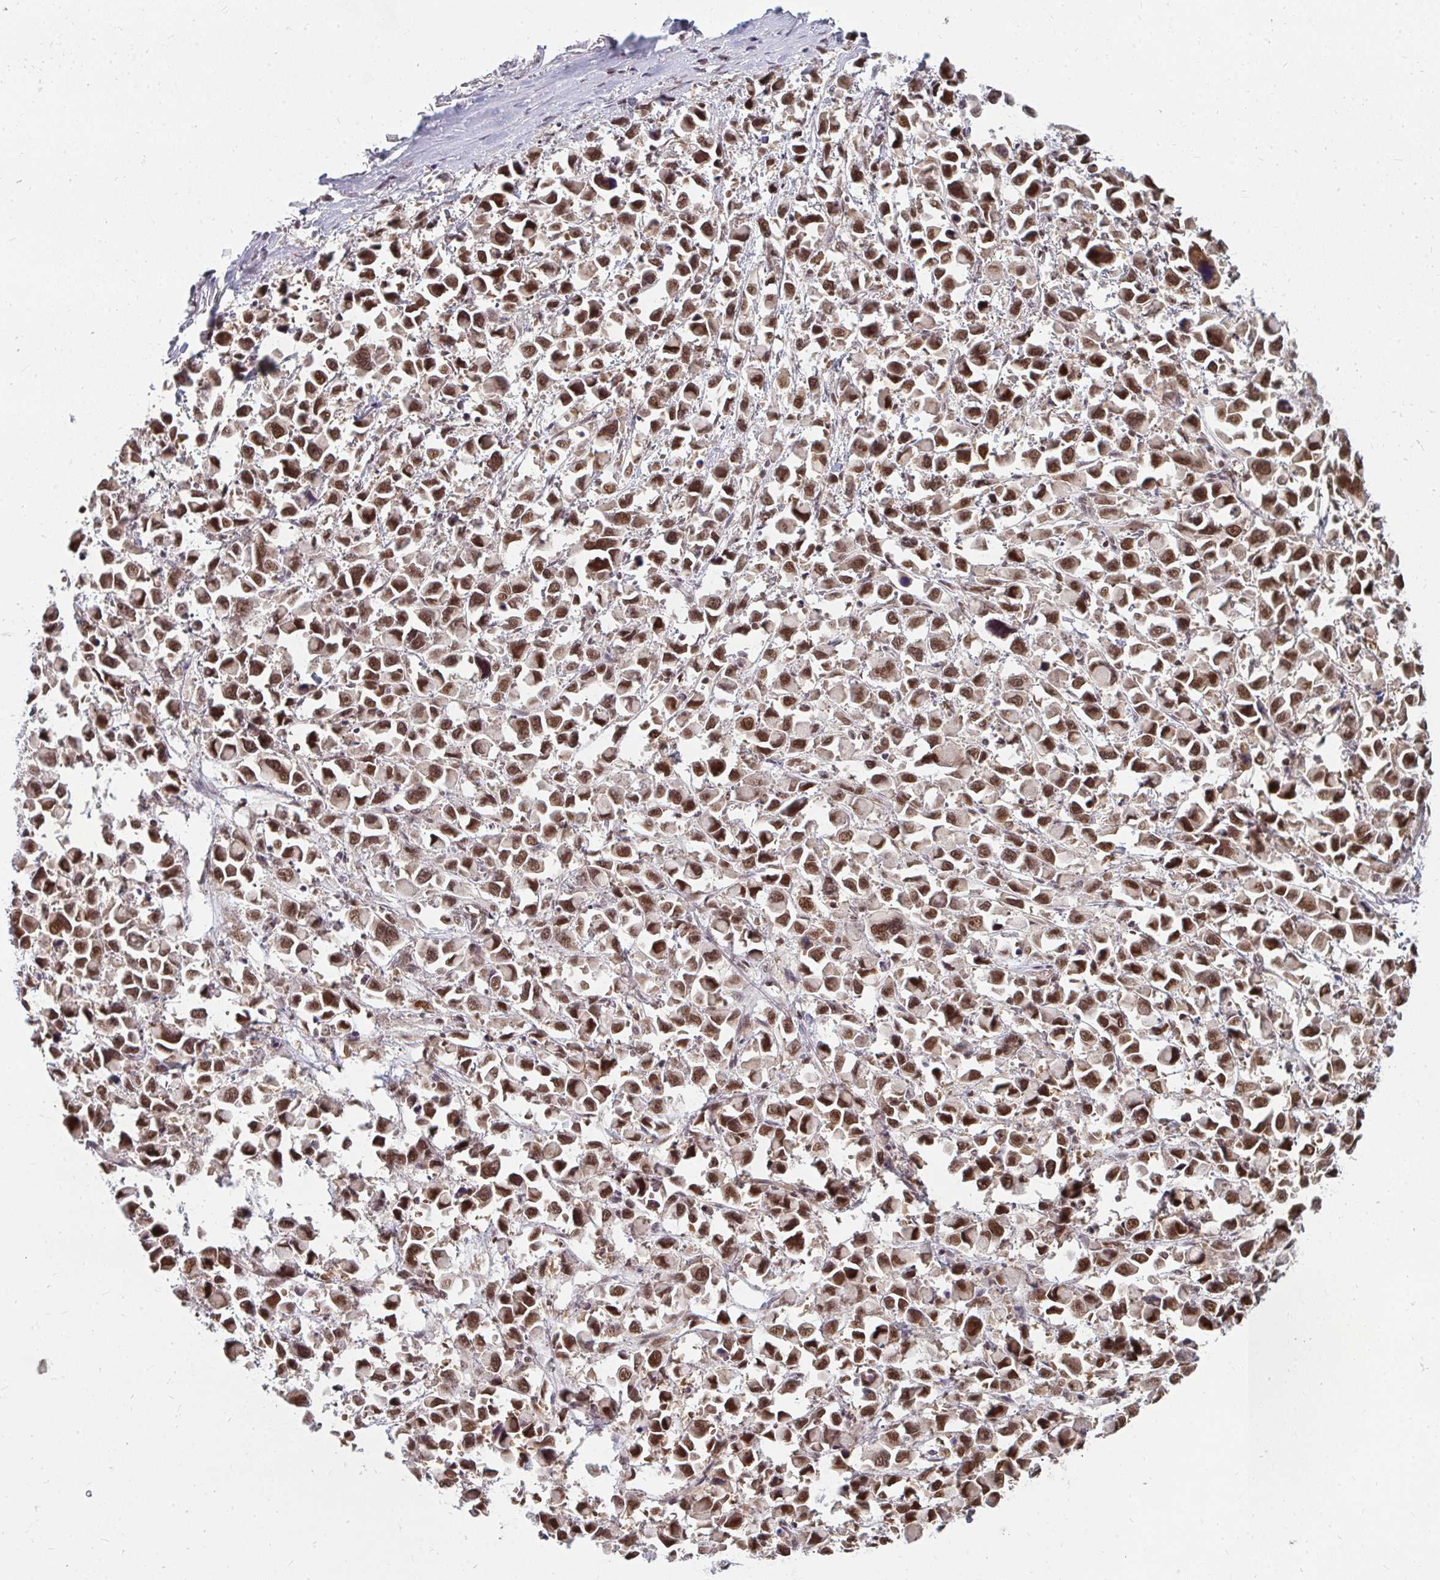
{"staining": {"intensity": "strong", "quantity": ">75%", "location": "nuclear"}, "tissue": "stomach cancer", "cell_type": "Tumor cells", "image_type": "cancer", "snomed": [{"axis": "morphology", "description": "Adenocarcinoma, NOS"}, {"axis": "topography", "description": "Stomach"}], "caption": "This histopathology image displays immunohistochemistry (IHC) staining of stomach adenocarcinoma, with high strong nuclear positivity in approximately >75% of tumor cells.", "gene": "GTF3C6", "patient": {"sex": "female", "age": 81}}